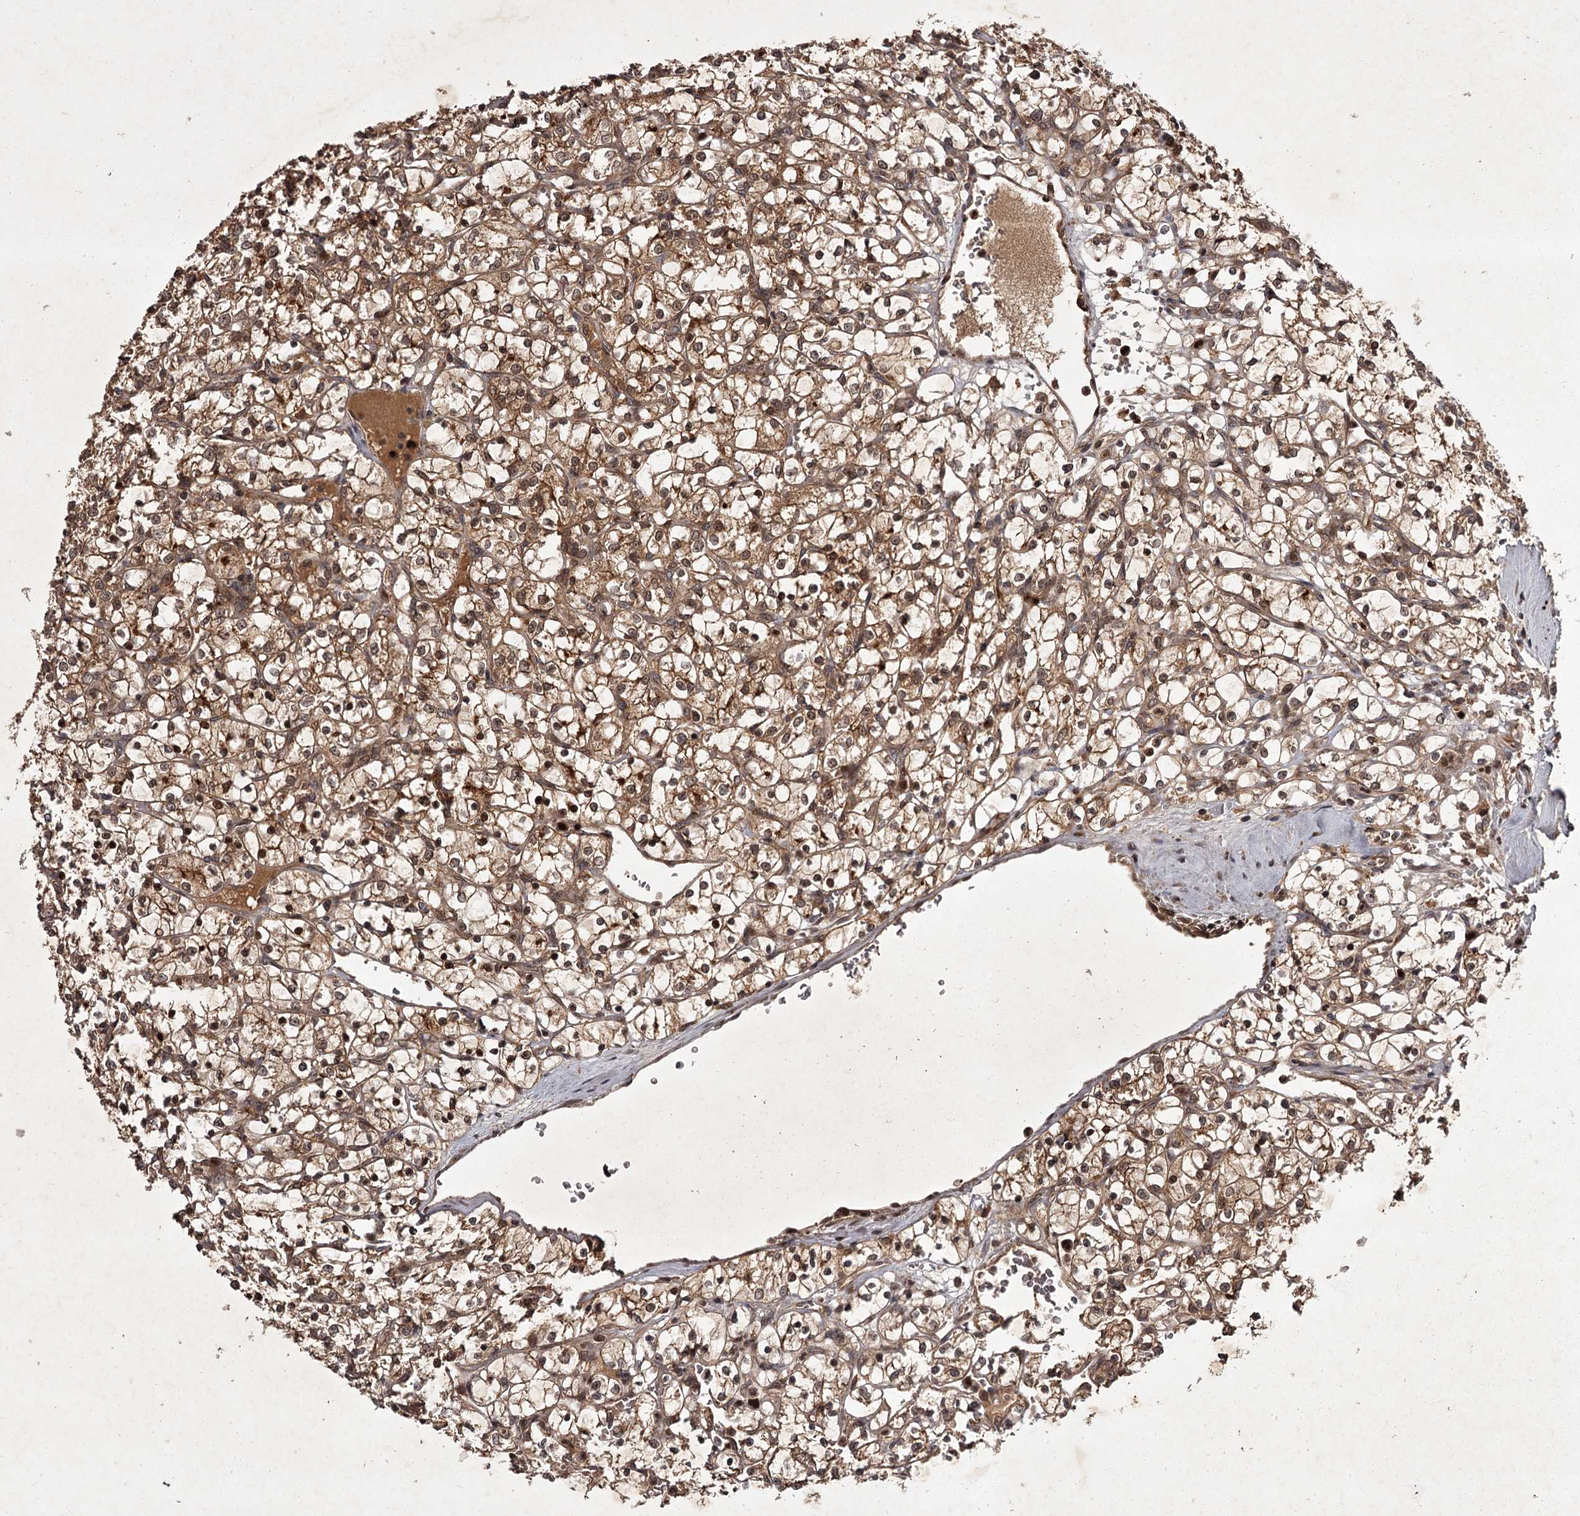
{"staining": {"intensity": "moderate", "quantity": ">75%", "location": "cytoplasmic/membranous"}, "tissue": "renal cancer", "cell_type": "Tumor cells", "image_type": "cancer", "snomed": [{"axis": "morphology", "description": "Adenocarcinoma, NOS"}, {"axis": "topography", "description": "Kidney"}], "caption": "Approximately >75% of tumor cells in human renal adenocarcinoma display moderate cytoplasmic/membranous protein expression as visualized by brown immunohistochemical staining.", "gene": "TBC1D23", "patient": {"sex": "female", "age": 69}}